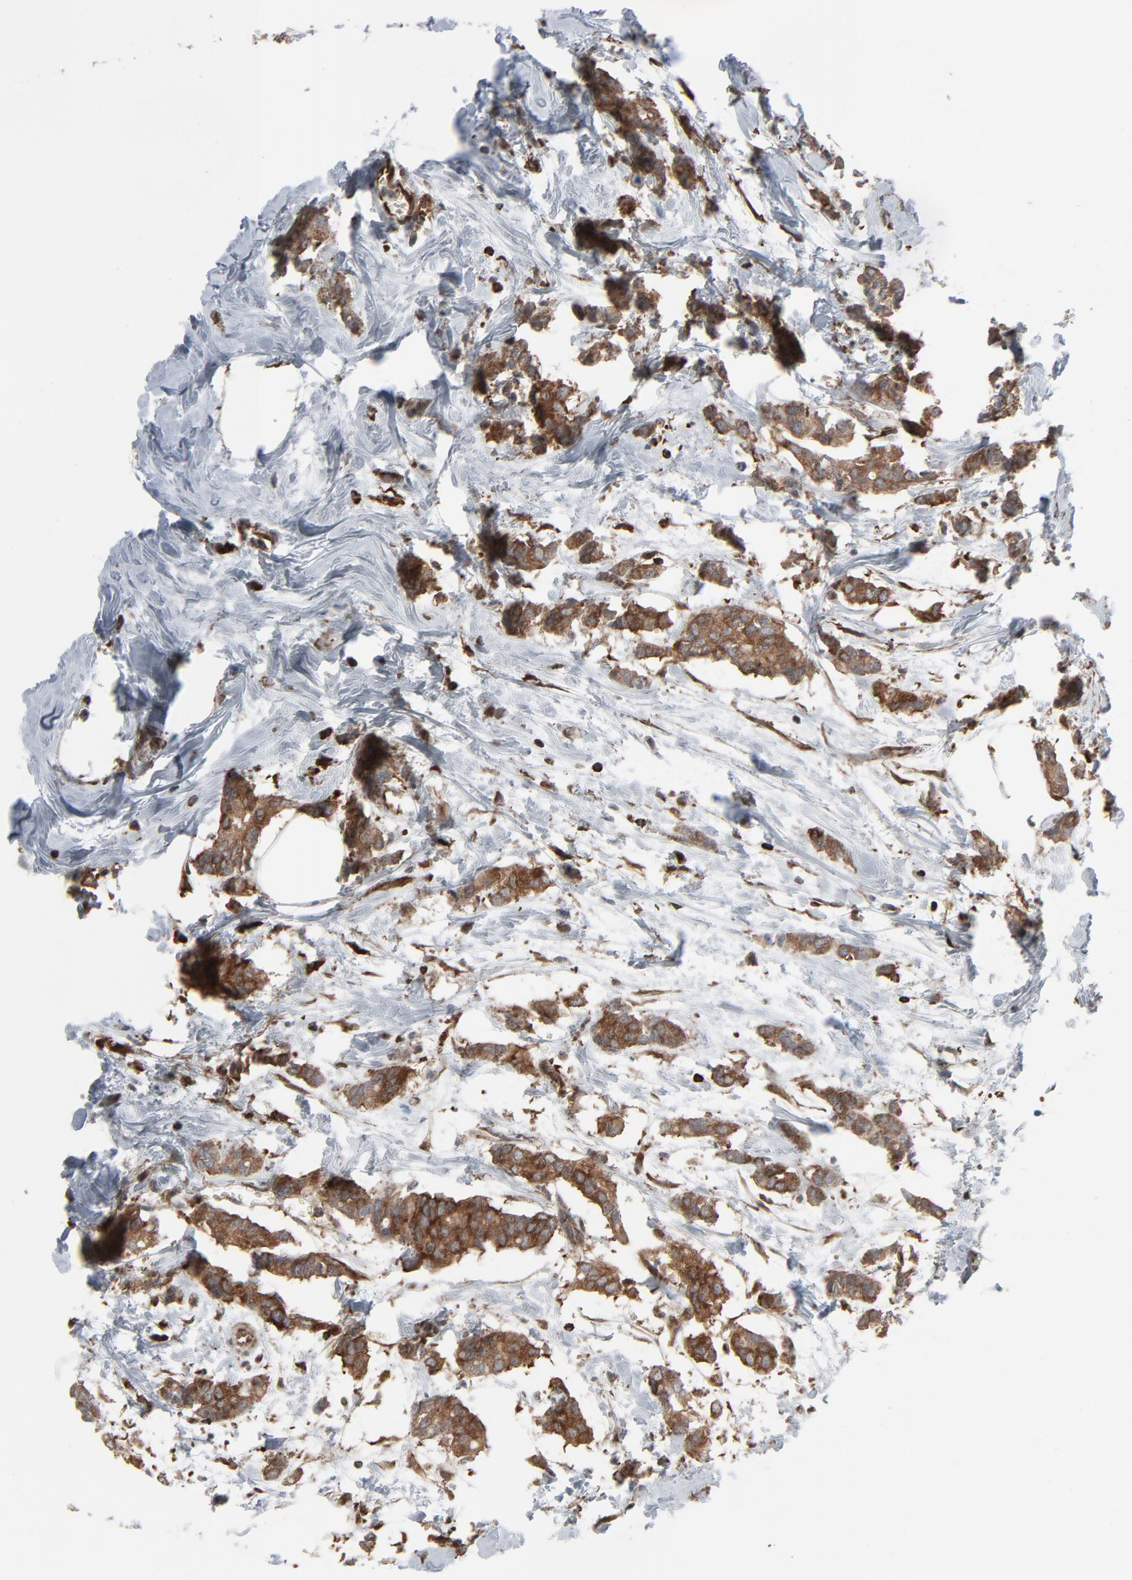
{"staining": {"intensity": "moderate", "quantity": ">75%", "location": "cytoplasmic/membranous"}, "tissue": "breast cancer", "cell_type": "Tumor cells", "image_type": "cancer", "snomed": [{"axis": "morphology", "description": "Duct carcinoma"}, {"axis": "topography", "description": "Breast"}], "caption": "An image of breast intraductal carcinoma stained for a protein exhibits moderate cytoplasmic/membranous brown staining in tumor cells. (Brightfield microscopy of DAB IHC at high magnification).", "gene": "OPTN", "patient": {"sex": "female", "age": 84}}